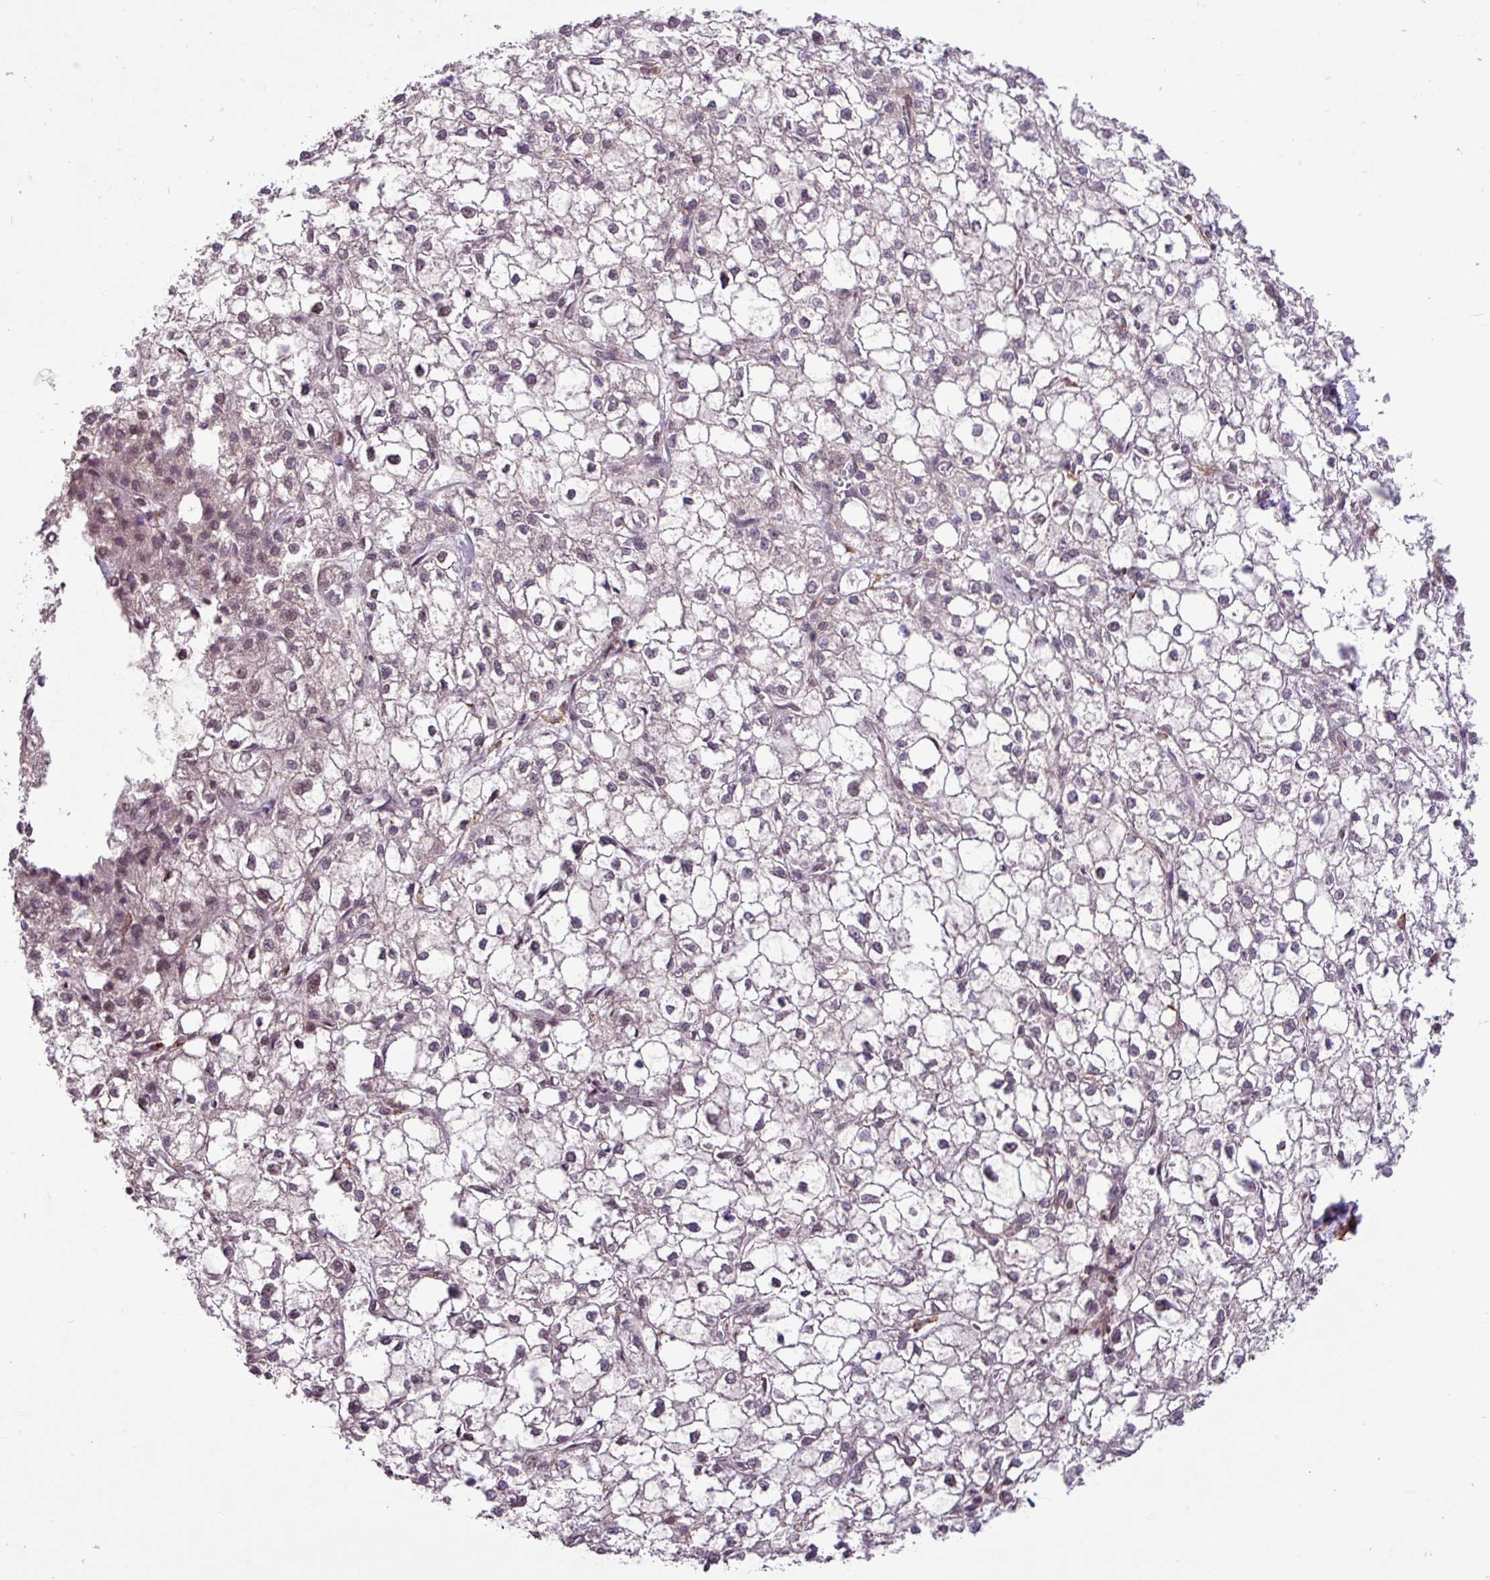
{"staining": {"intensity": "negative", "quantity": "none", "location": "none"}, "tissue": "liver cancer", "cell_type": "Tumor cells", "image_type": "cancer", "snomed": [{"axis": "morphology", "description": "Carcinoma, Hepatocellular, NOS"}, {"axis": "topography", "description": "Liver"}], "caption": "Human liver cancer stained for a protein using IHC demonstrates no expression in tumor cells.", "gene": "ARHGEF25", "patient": {"sex": "female", "age": 43}}